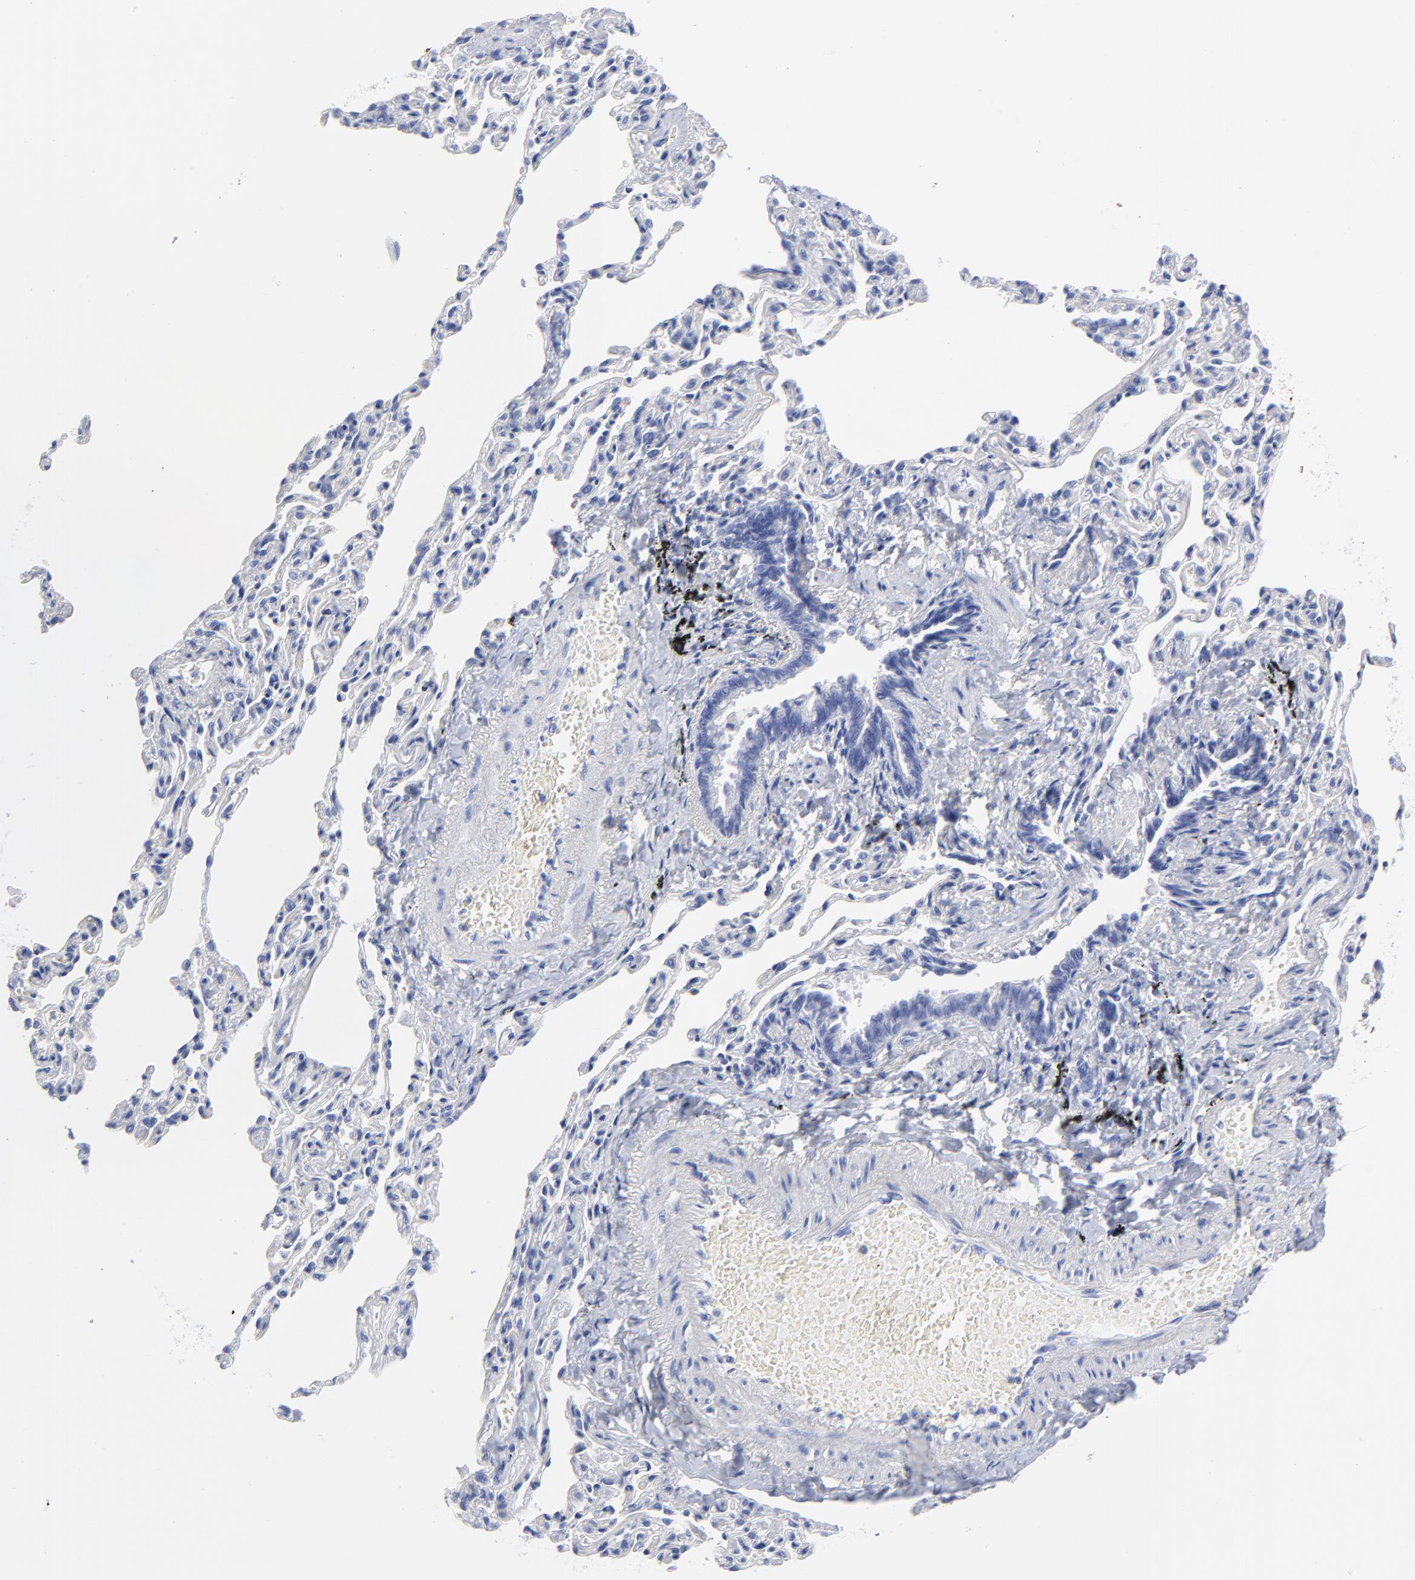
{"staining": {"intensity": "negative", "quantity": "none", "location": "none"}, "tissue": "bronchus", "cell_type": "Respiratory epithelial cells", "image_type": "normal", "snomed": [{"axis": "morphology", "description": "Normal tissue, NOS"}, {"axis": "topography", "description": "Cartilage tissue"}, {"axis": "topography", "description": "Bronchus"}, {"axis": "topography", "description": "Lung"}], "caption": "High magnification brightfield microscopy of benign bronchus stained with DAB (3,3'-diaminobenzidine) (brown) and counterstained with hematoxylin (blue): respiratory epithelial cells show no significant positivity. (DAB (3,3'-diaminobenzidine) IHC visualized using brightfield microscopy, high magnification).", "gene": "ACY1", "patient": {"sex": "male", "age": 64}}